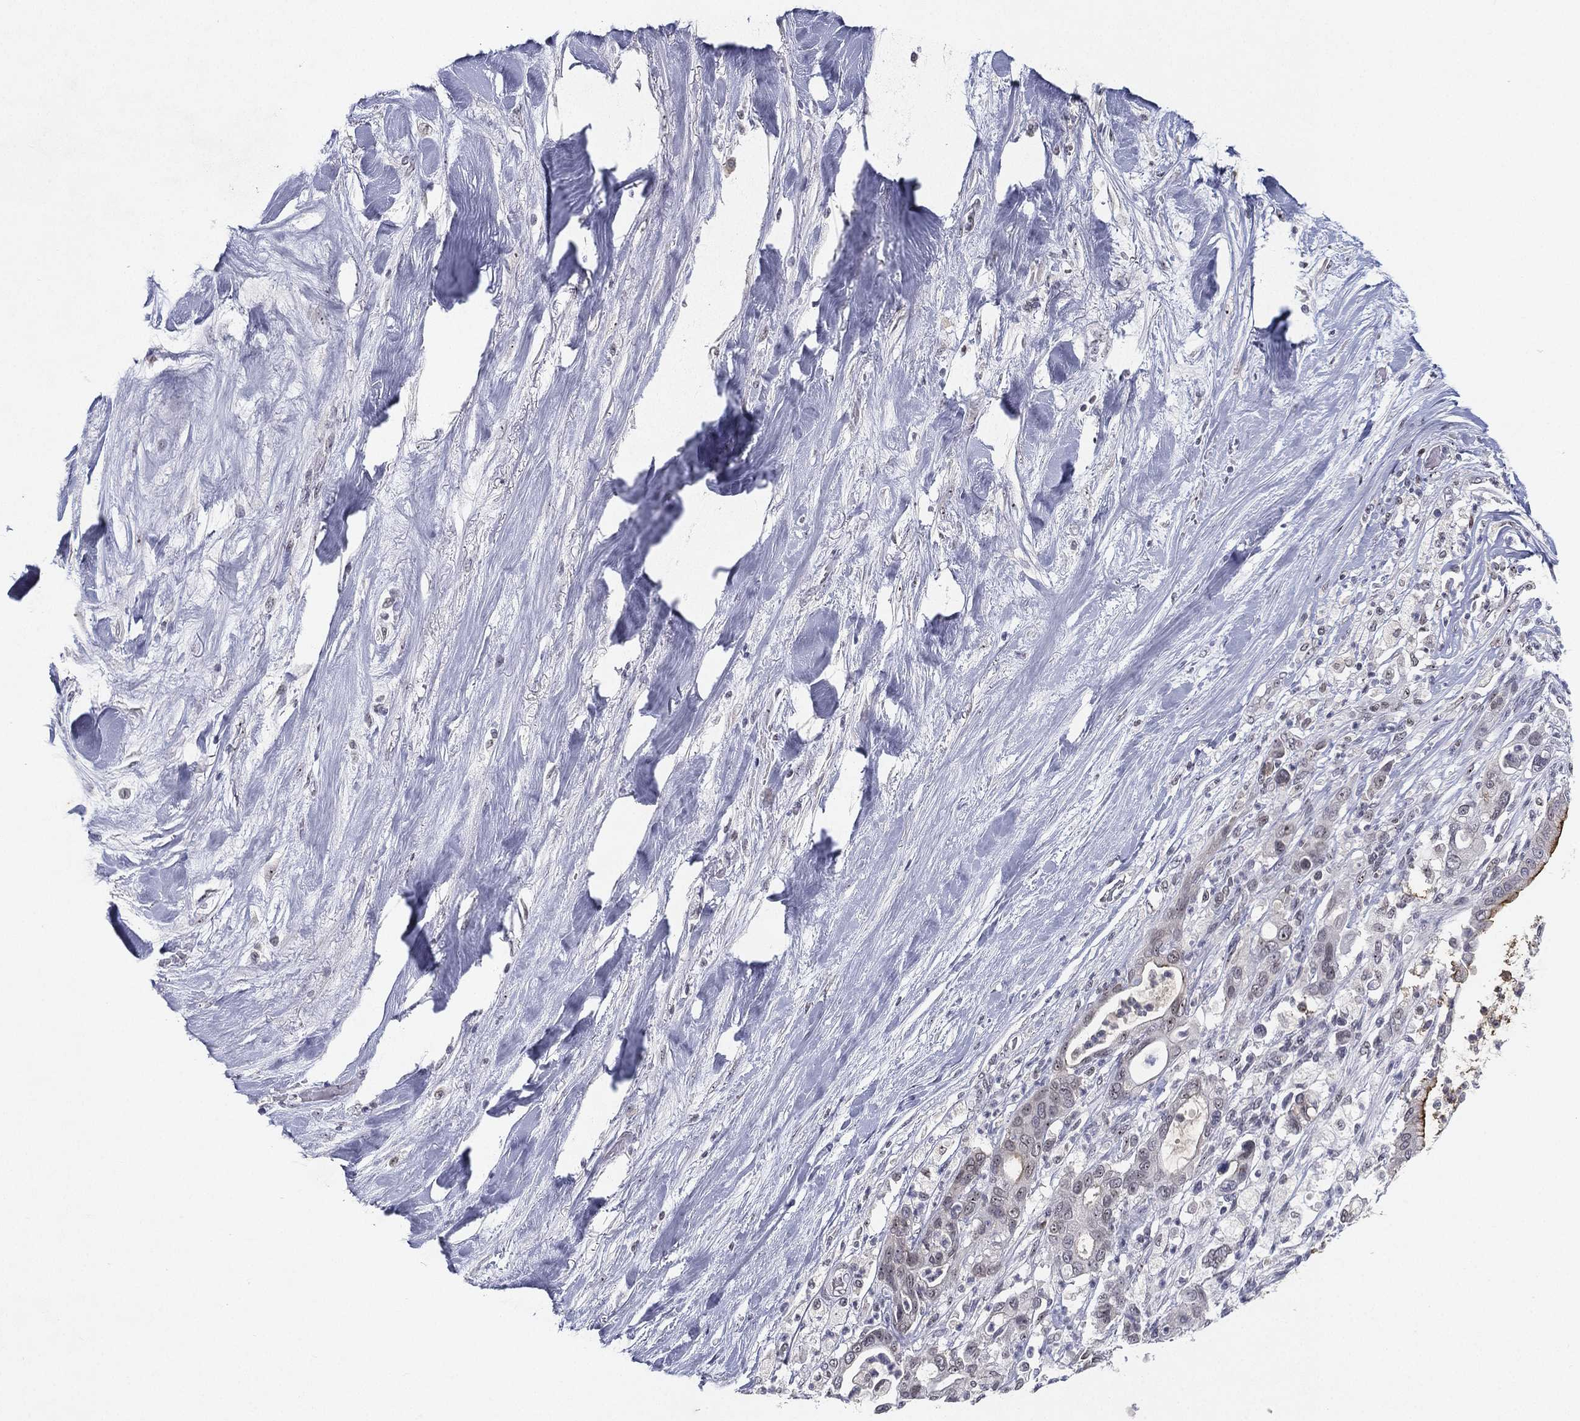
{"staining": {"intensity": "negative", "quantity": "none", "location": "none"}, "tissue": "liver cancer", "cell_type": "Tumor cells", "image_type": "cancer", "snomed": [{"axis": "morphology", "description": "Cholangiocarcinoma"}, {"axis": "topography", "description": "Liver"}], "caption": "Immunohistochemical staining of liver cholangiocarcinoma shows no significant positivity in tumor cells.", "gene": "MS4A8", "patient": {"sex": "female", "age": 54}}